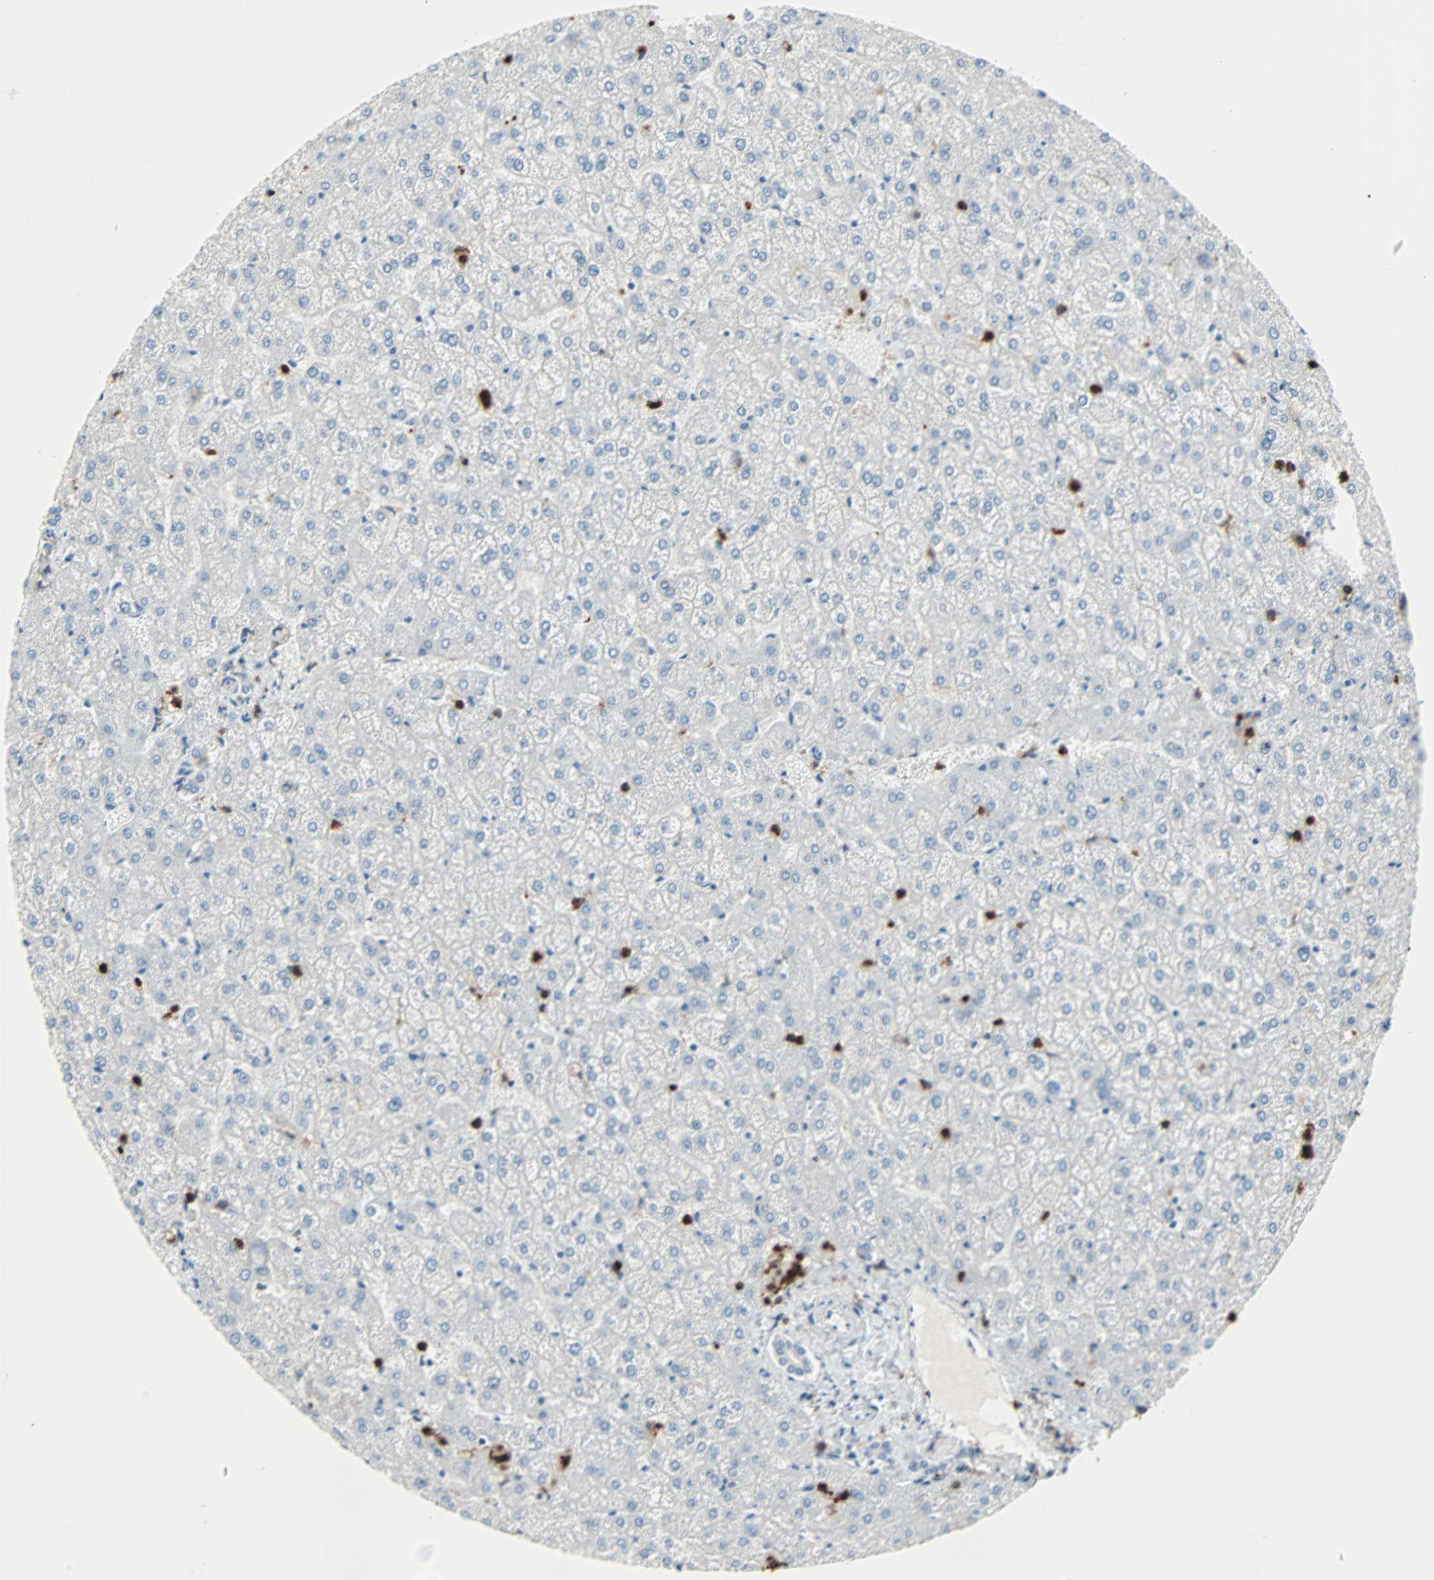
{"staining": {"intensity": "negative", "quantity": "none", "location": "none"}, "tissue": "liver", "cell_type": "Cholangiocytes", "image_type": "normal", "snomed": [{"axis": "morphology", "description": "Normal tissue, NOS"}, {"axis": "topography", "description": "Liver"}], "caption": "Immunohistochemistry photomicrograph of normal liver stained for a protein (brown), which reveals no expression in cholangiocytes. (Stains: DAB (3,3'-diaminobenzidine) immunohistochemistry with hematoxylin counter stain, Microscopy: brightfield microscopy at high magnification).", "gene": "CLEC4A", "patient": {"sex": "female", "age": 32}}